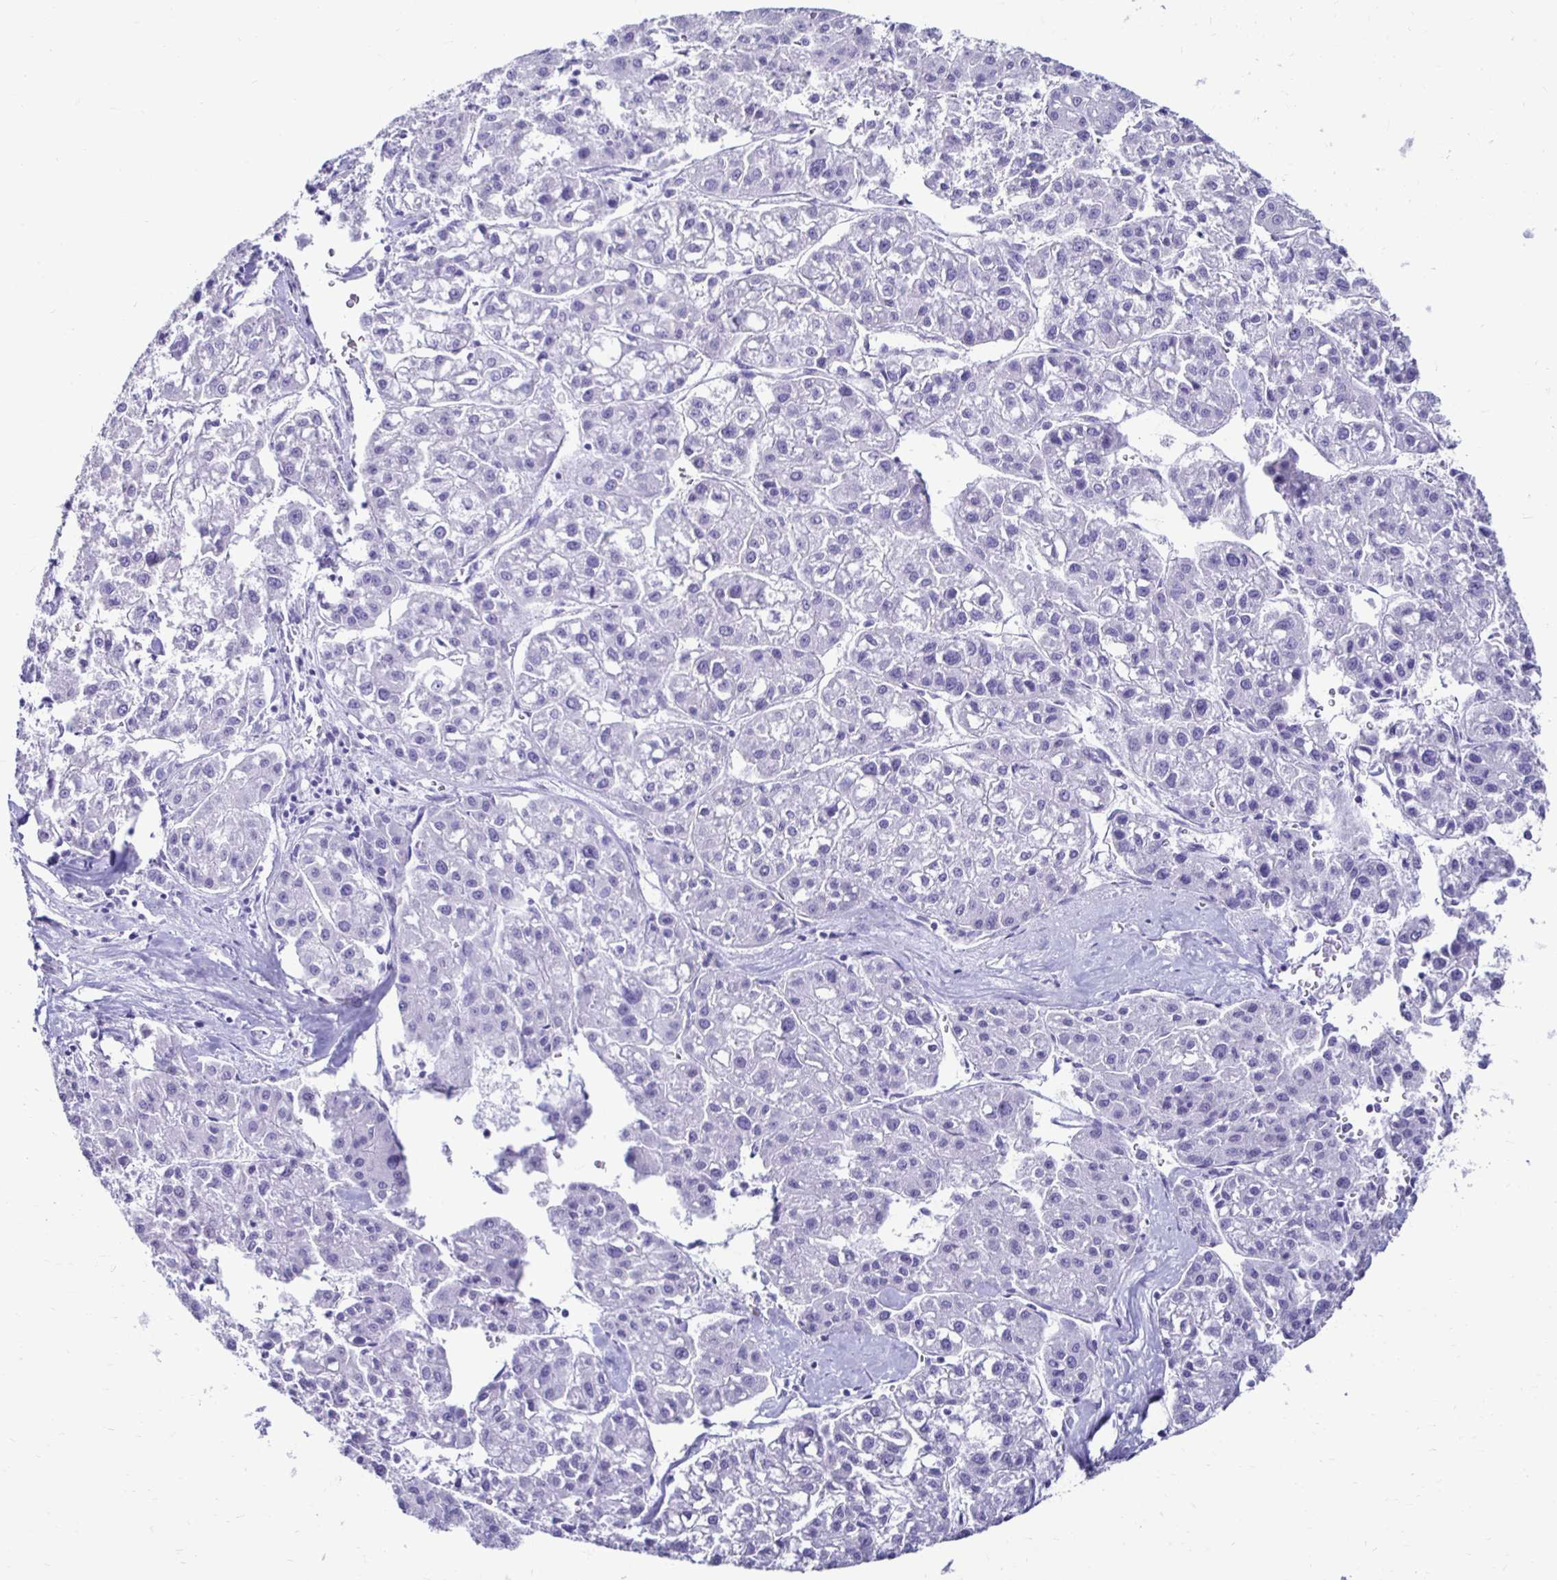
{"staining": {"intensity": "negative", "quantity": "none", "location": "none"}, "tissue": "liver cancer", "cell_type": "Tumor cells", "image_type": "cancer", "snomed": [{"axis": "morphology", "description": "Carcinoma, Hepatocellular, NOS"}, {"axis": "topography", "description": "Liver"}], "caption": "DAB (3,3'-diaminobenzidine) immunohistochemical staining of human liver hepatocellular carcinoma exhibits no significant staining in tumor cells.", "gene": "CST5", "patient": {"sex": "male", "age": 73}}